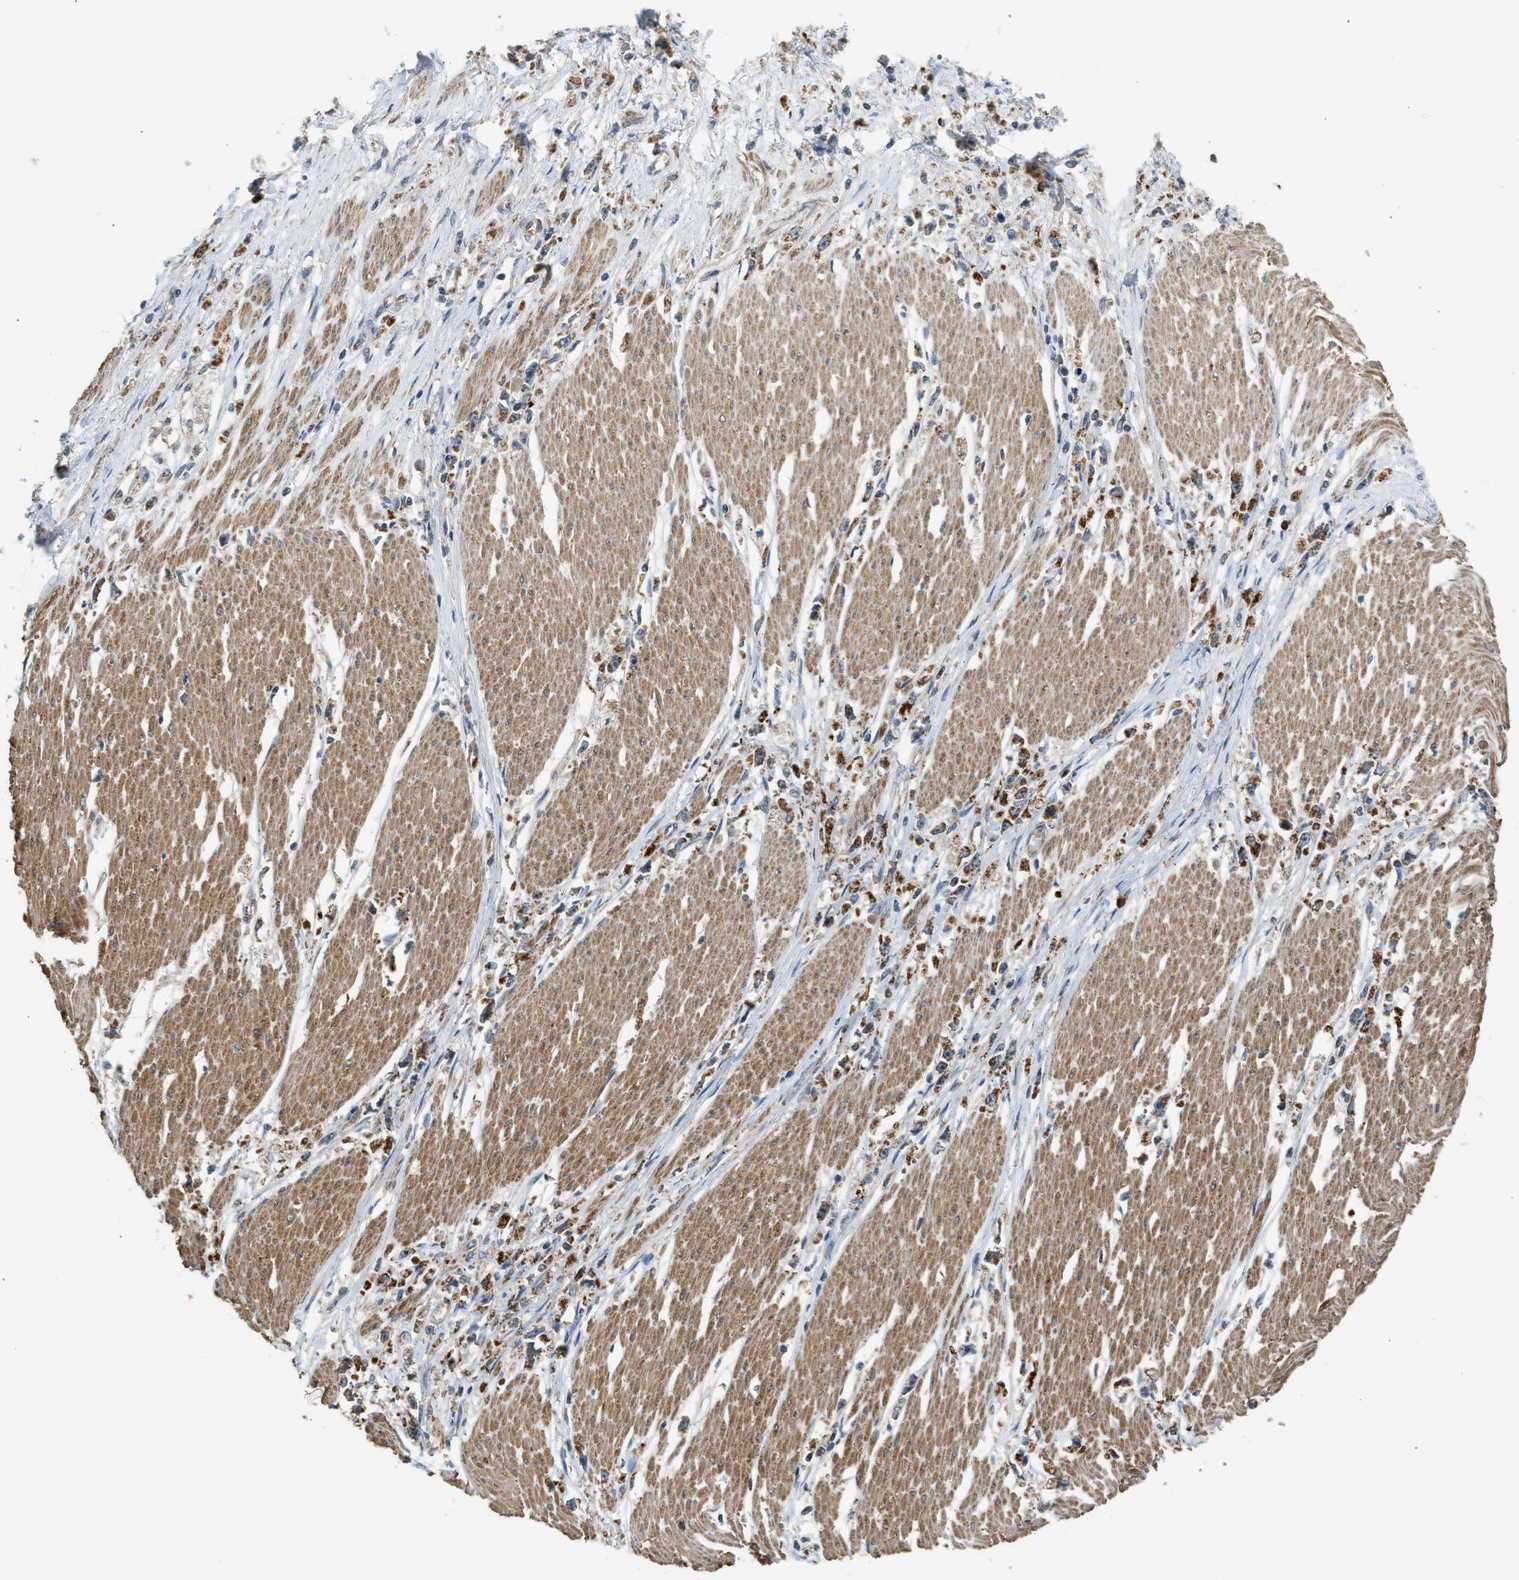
{"staining": {"intensity": "strong", "quantity": "25%-75%", "location": "cytoplasmic/membranous"}, "tissue": "stomach cancer", "cell_type": "Tumor cells", "image_type": "cancer", "snomed": [{"axis": "morphology", "description": "Adenocarcinoma, NOS"}, {"axis": "topography", "description": "Stomach"}], "caption": "Immunohistochemical staining of adenocarcinoma (stomach) shows high levels of strong cytoplasmic/membranous staining in about 25%-75% of tumor cells.", "gene": "STARD3", "patient": {"sex": "female", "age": 59}}